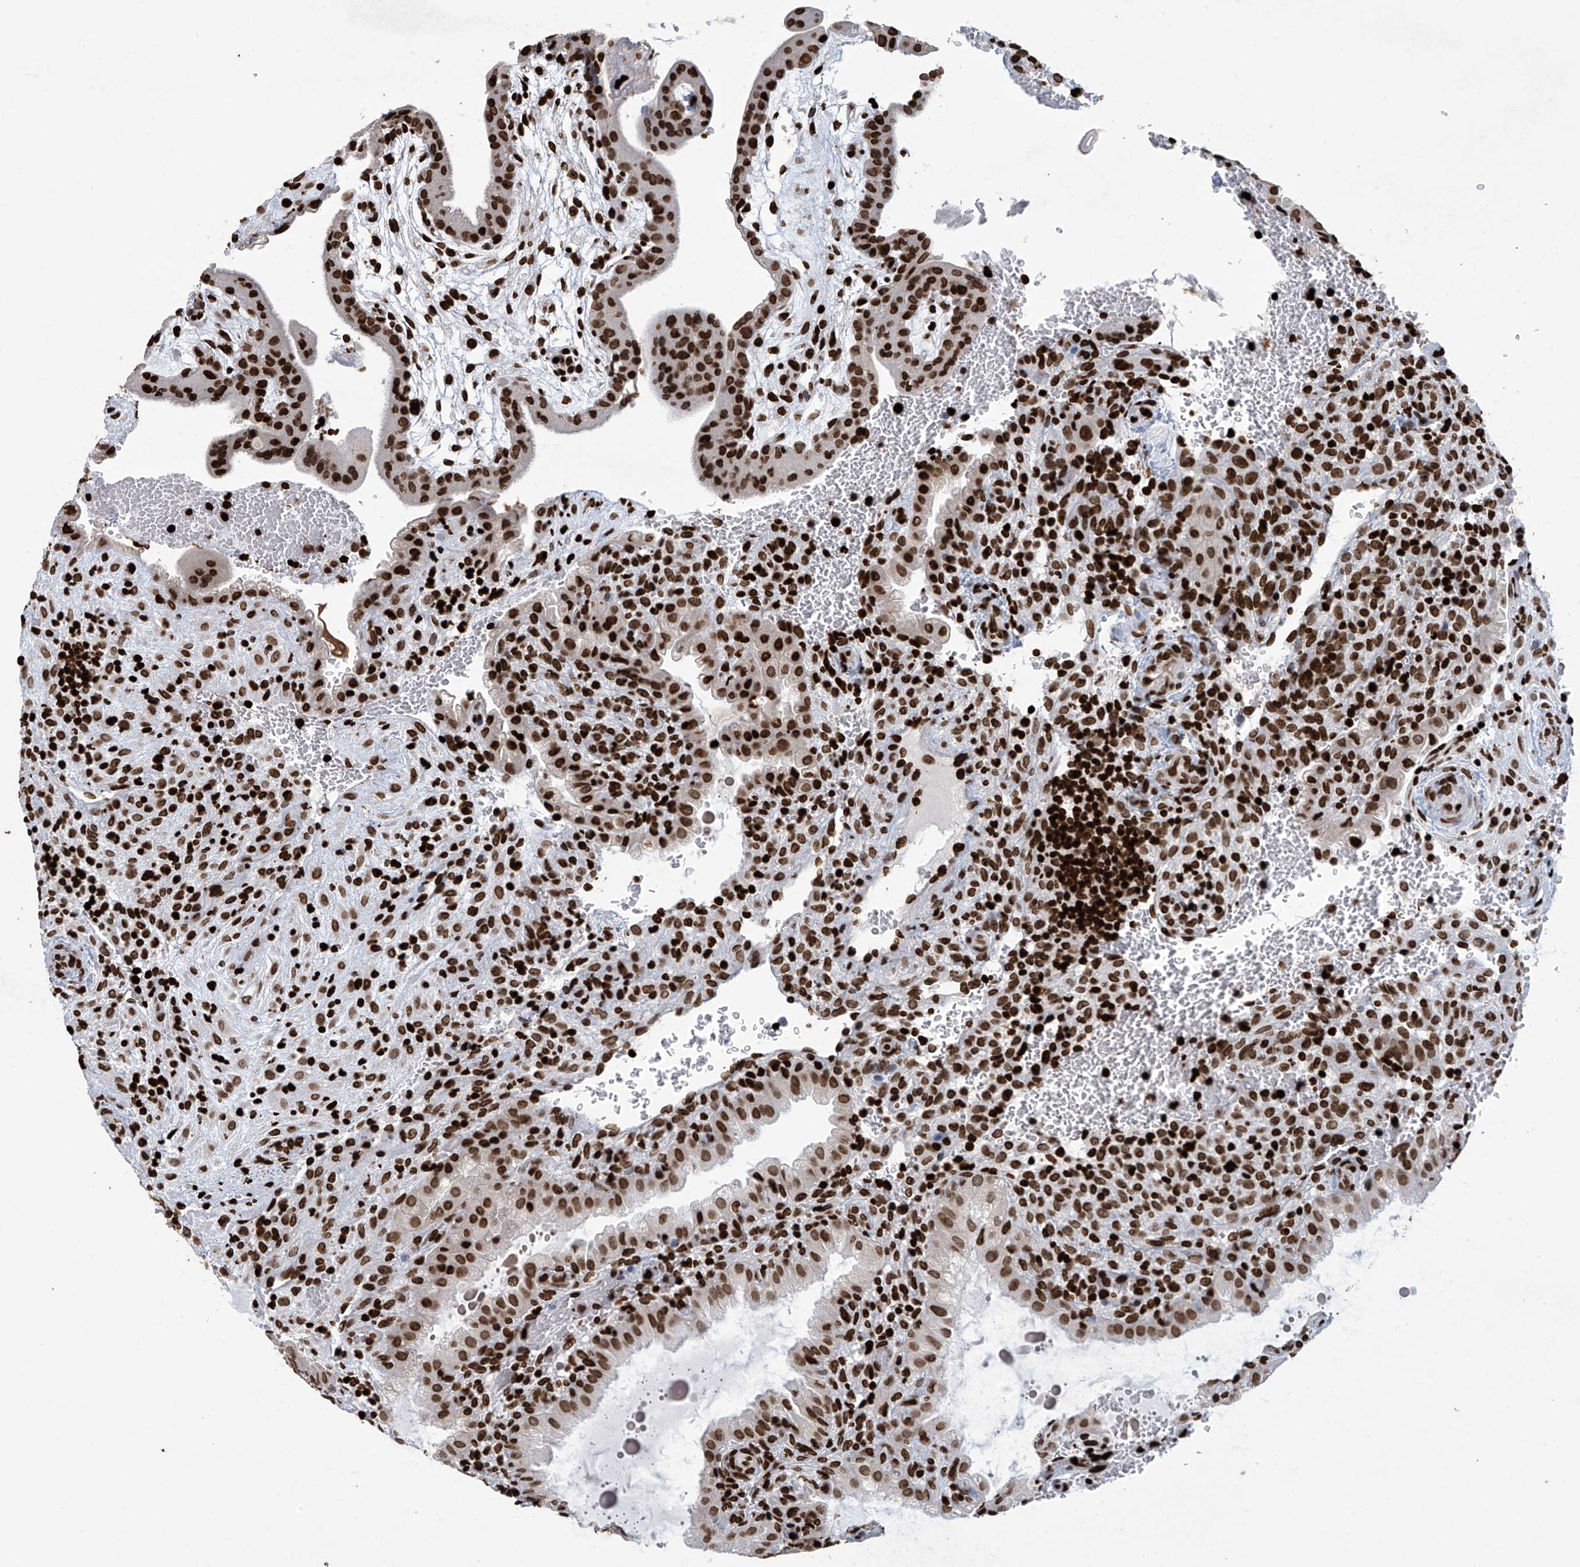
{"staining": {"intensity": "moderate", "quantity": ">75%", "location": "nuclear"}, "tissue": "placenta", "cell_type": "Decidual cells", "image_type": "normal", "snomed": [{"axis": "morphology", "description": "Normal tissue, NOS"}, {"axis": "topography", "description": "Placenta"}], "caption": "A high-resolution photomicrograph shows immunohistochemistry staining of benign placenta, which demonstrates moderate nuclear positivity in approximately >75% of decidual cells.", "gene": "H4C16", "patient": {"sex": "female", "age": 35}}